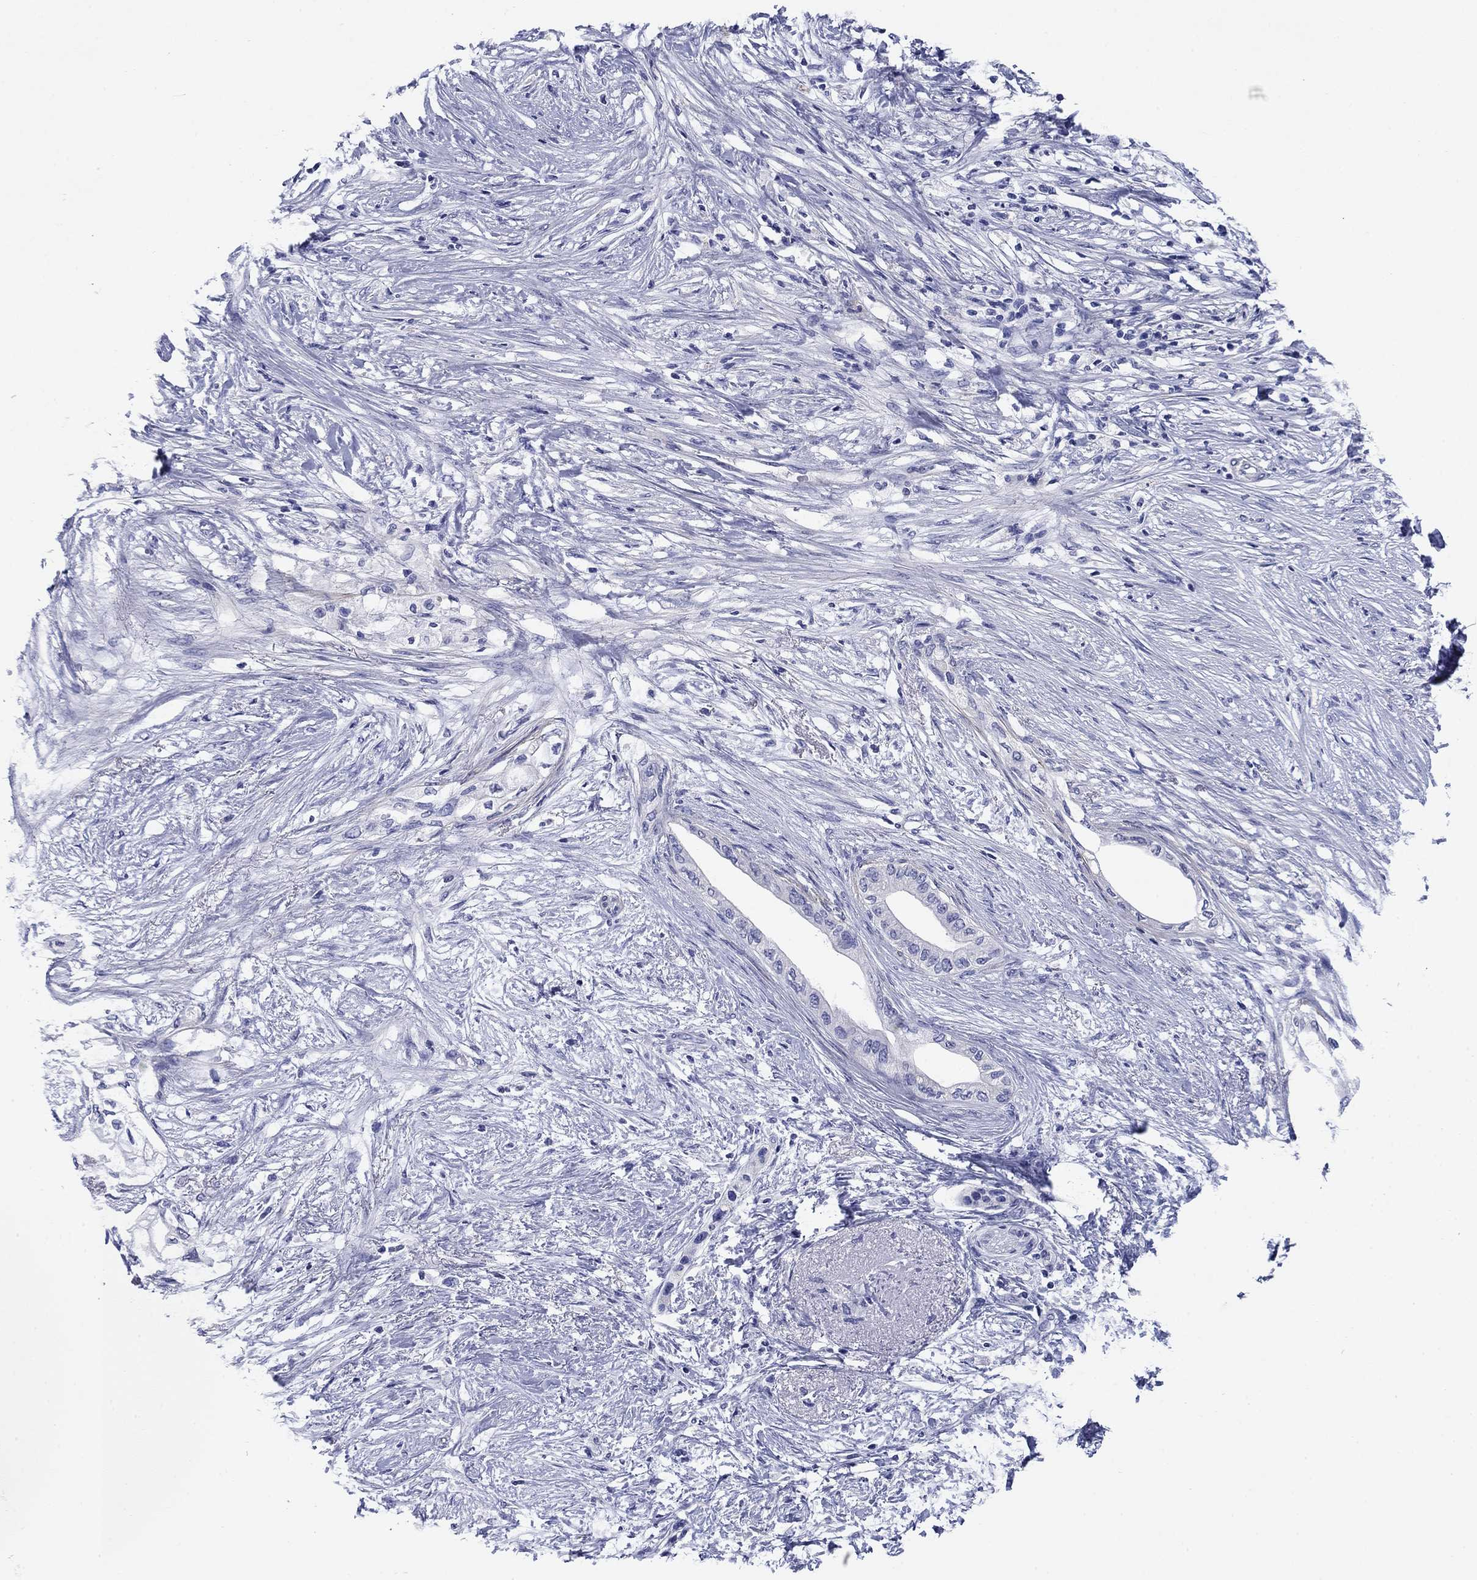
{"staining": {"intensity": "negative", "quantity": "none", "location": "none"}, "tissue": "pancreatic cancer", "cell_type": "Tumor cells", "image_type": "cancer", "snomed": [{"axis": "morphology", "description": "Normal tissue, NOS"}, {"axis": "morphology", "description": "Adenocarcinoma, NOS"}, {"axis": "topography", "description": "Pancreas"}, {"axis": "topography", "description": "Duodenum"}], "caption": "IHC micrograph of pancreatic cancer stained for a protein (brown), which shows no expression in tumor cells.", "gene": "PRKCG", "patient": {"sex": "female", "age": 60}}